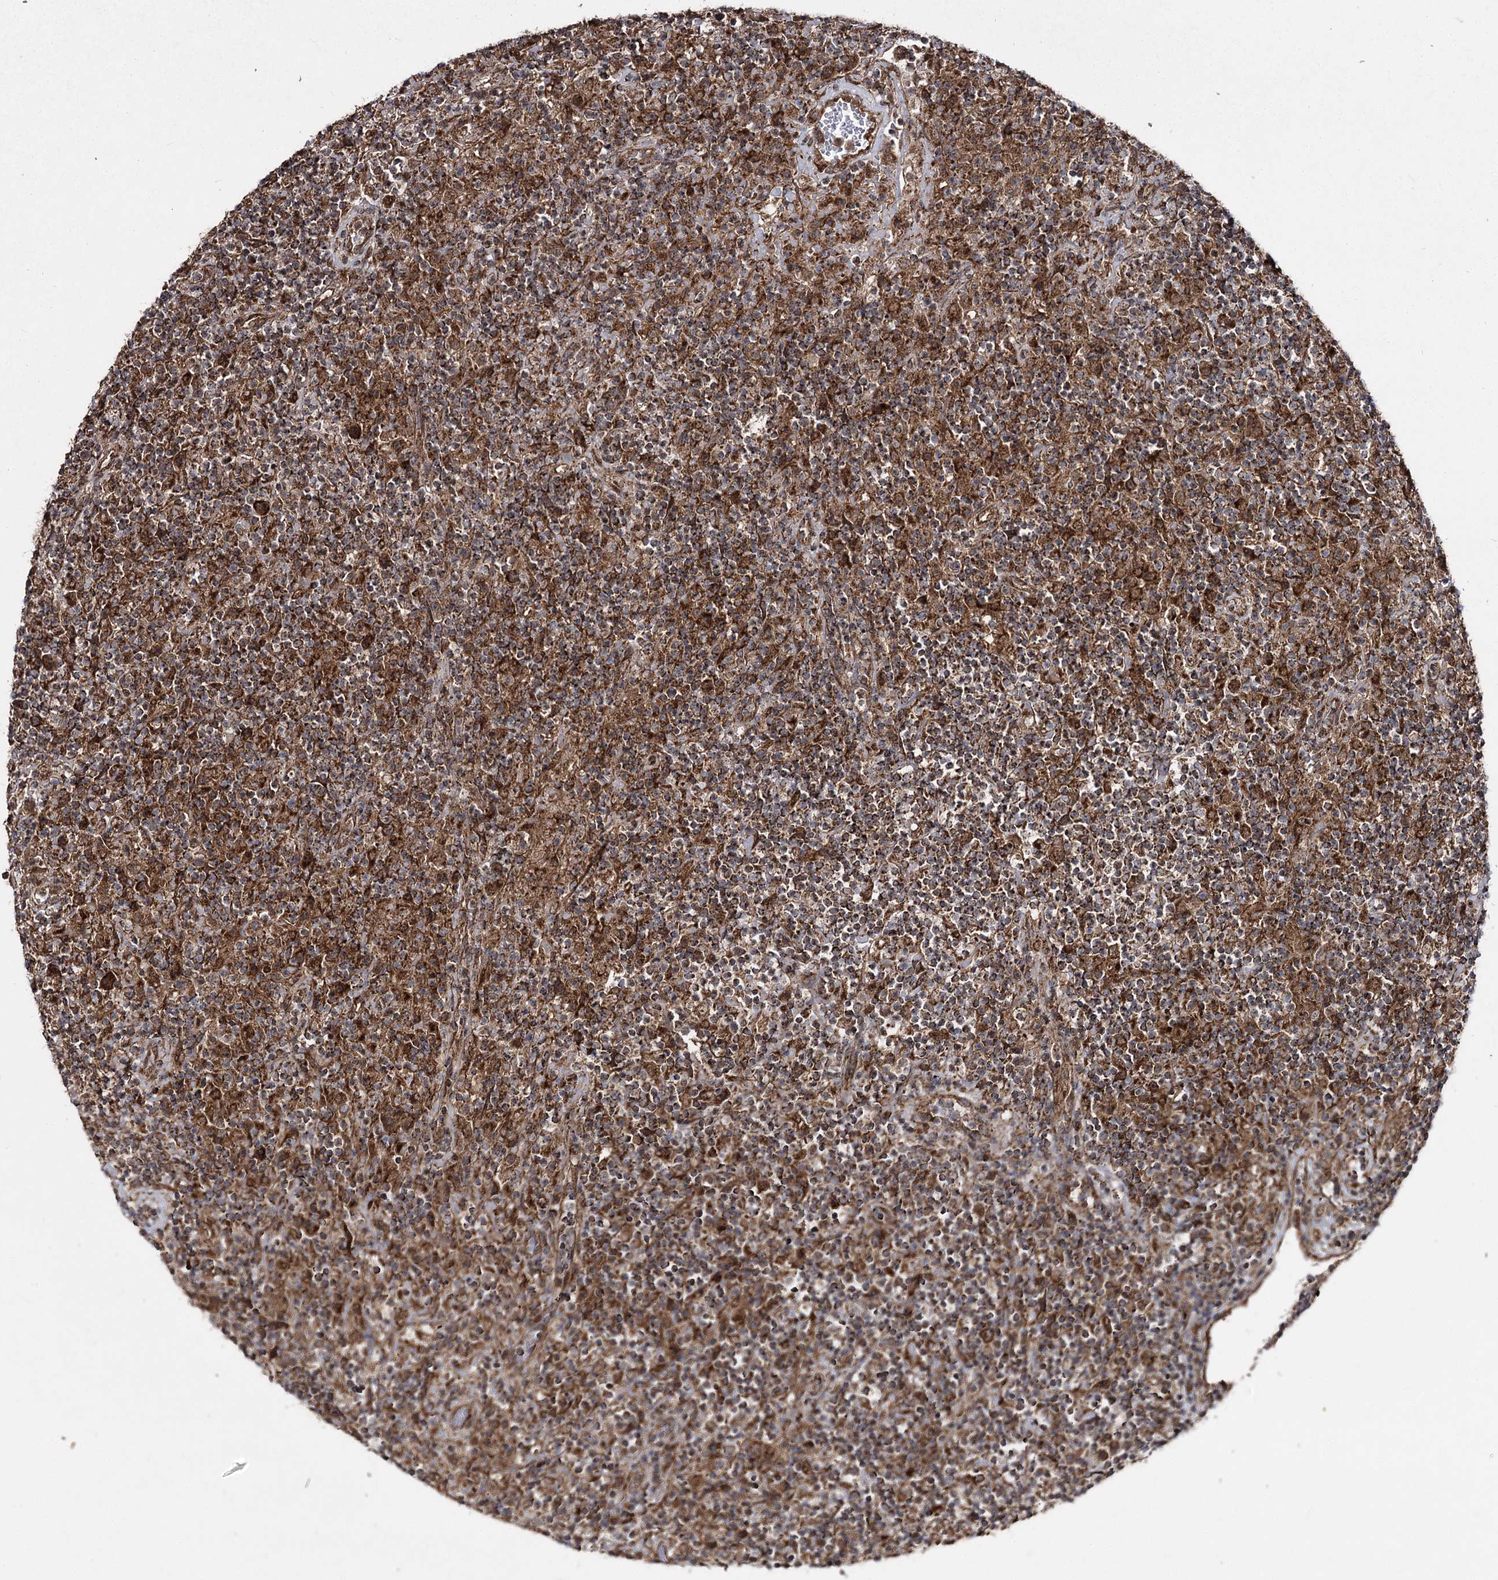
{"staining": {"intensity": "strong", "quantity": ">75%", "location": "cytoplasmic/membranous,nuclear"}, "tissue": "lymphoma", "cell_type": "Tumor cells", "image_type": "cancer", "snomed": [{"axis": "morphology", "description": "Hodgkin's disease, NOS"}, {"axis": "topography", "description": "Lymph node"}], "caption": "Protein positivity by IHC displays strong cytoplasmic/membranous and nuclear staining in approximately >75% of tumor cells in lymphoma. (DAB (3,3'-diaminobenzidine) = brown stain, brightfield microscopy at high magnification).", "gene": "SLC4A1AP", "patient": {"sex": "male", "age": 70}}